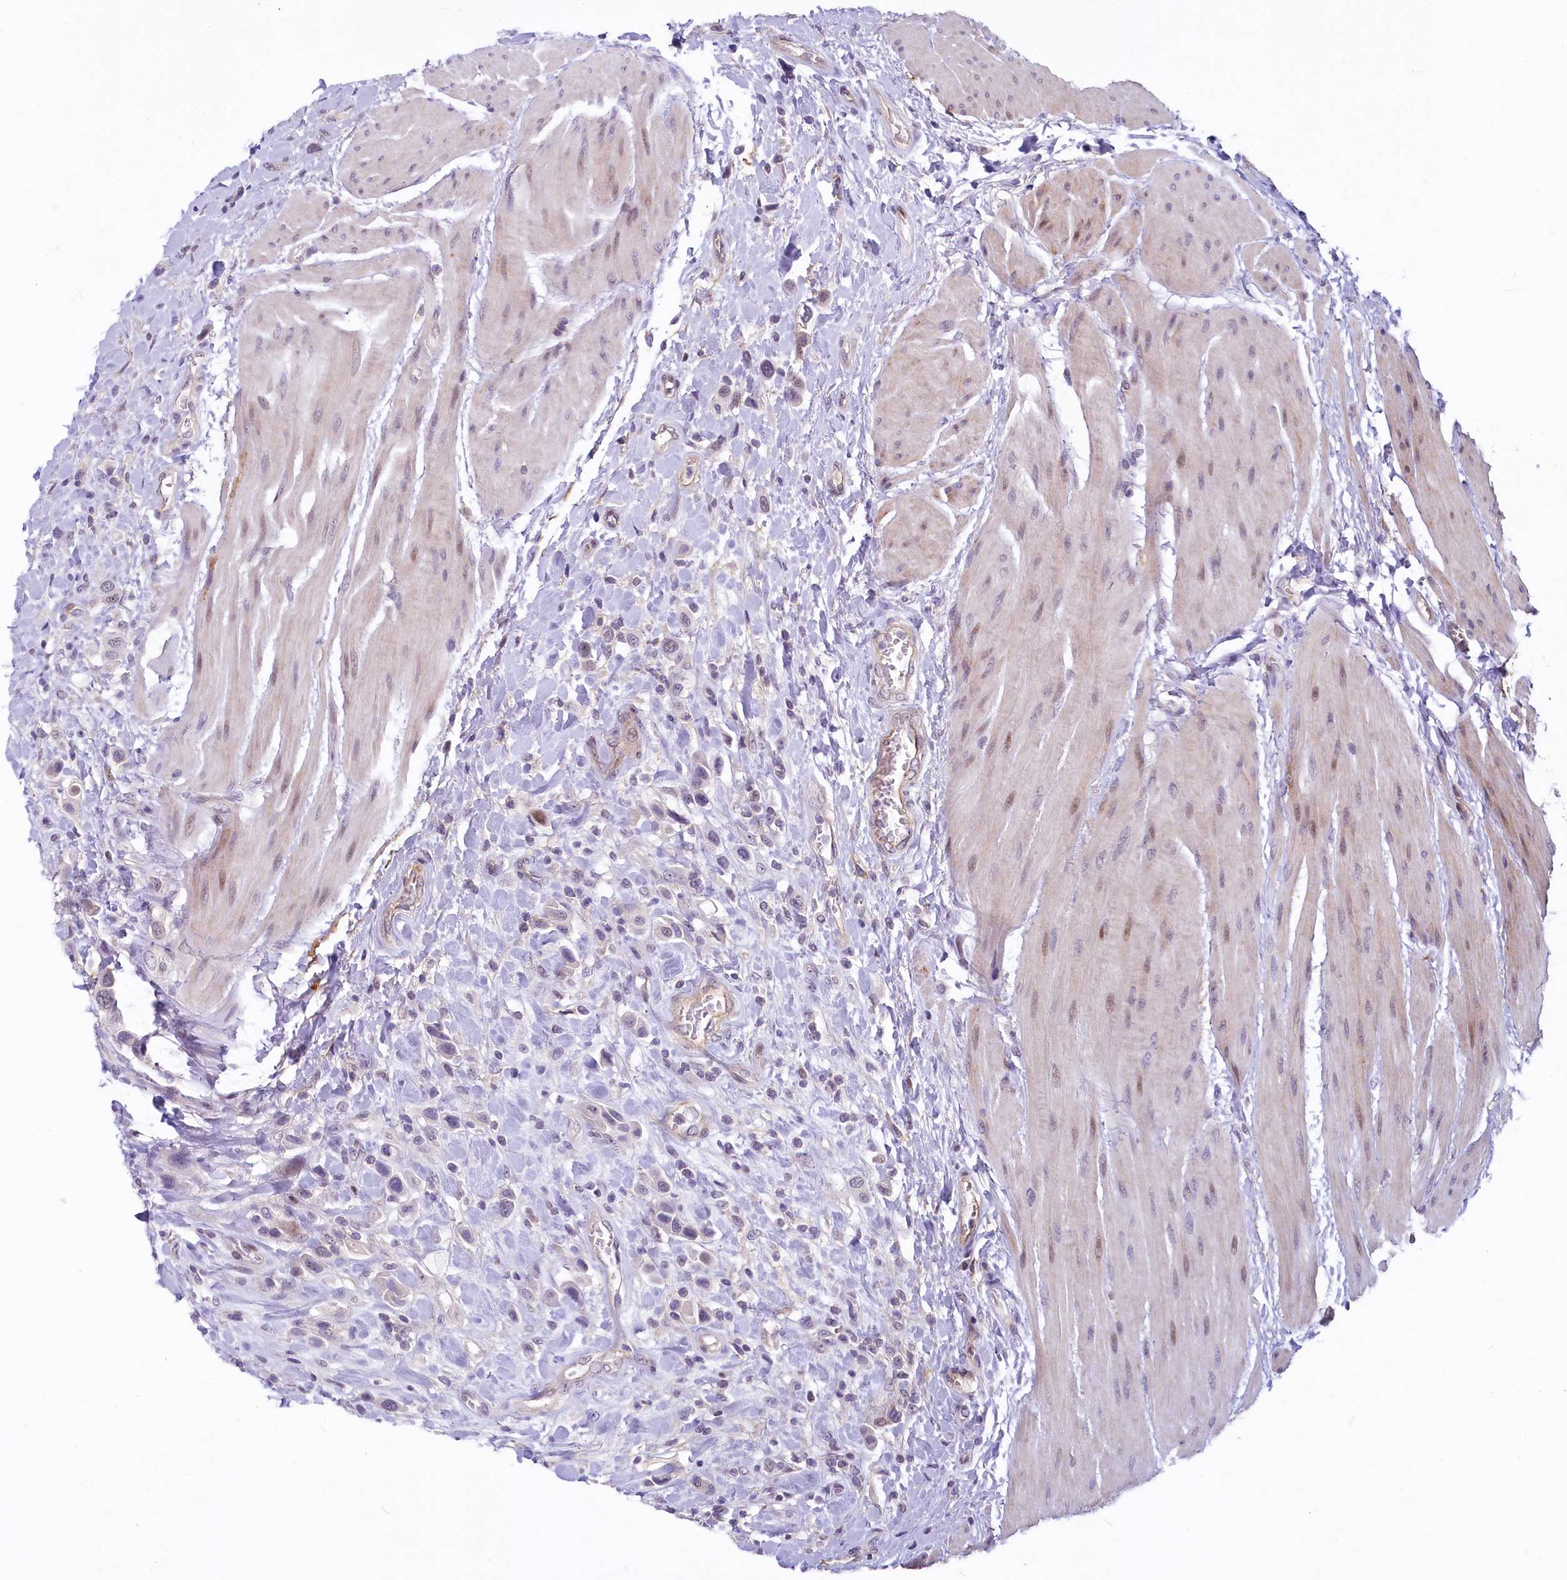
{"staining": {"intensity": "weak", "quantity": "<25%", "location": "nuclear"}, "tissue": "urothelial cancer", "cell_type": "Tumor cells", "image_type": "cancer", "snomed": [{"axis": "morphology", "description": "Urothelial carcinoma, High grade"}, {"axis": "topography", "description": "Urinary bladder"}], "caption": "The histopathology image shows no significant expression in tumor cells of urothelial carcinoma (high-grade).", "gene": "PROCR", "patient": {"sex": "male", "age": 50}}